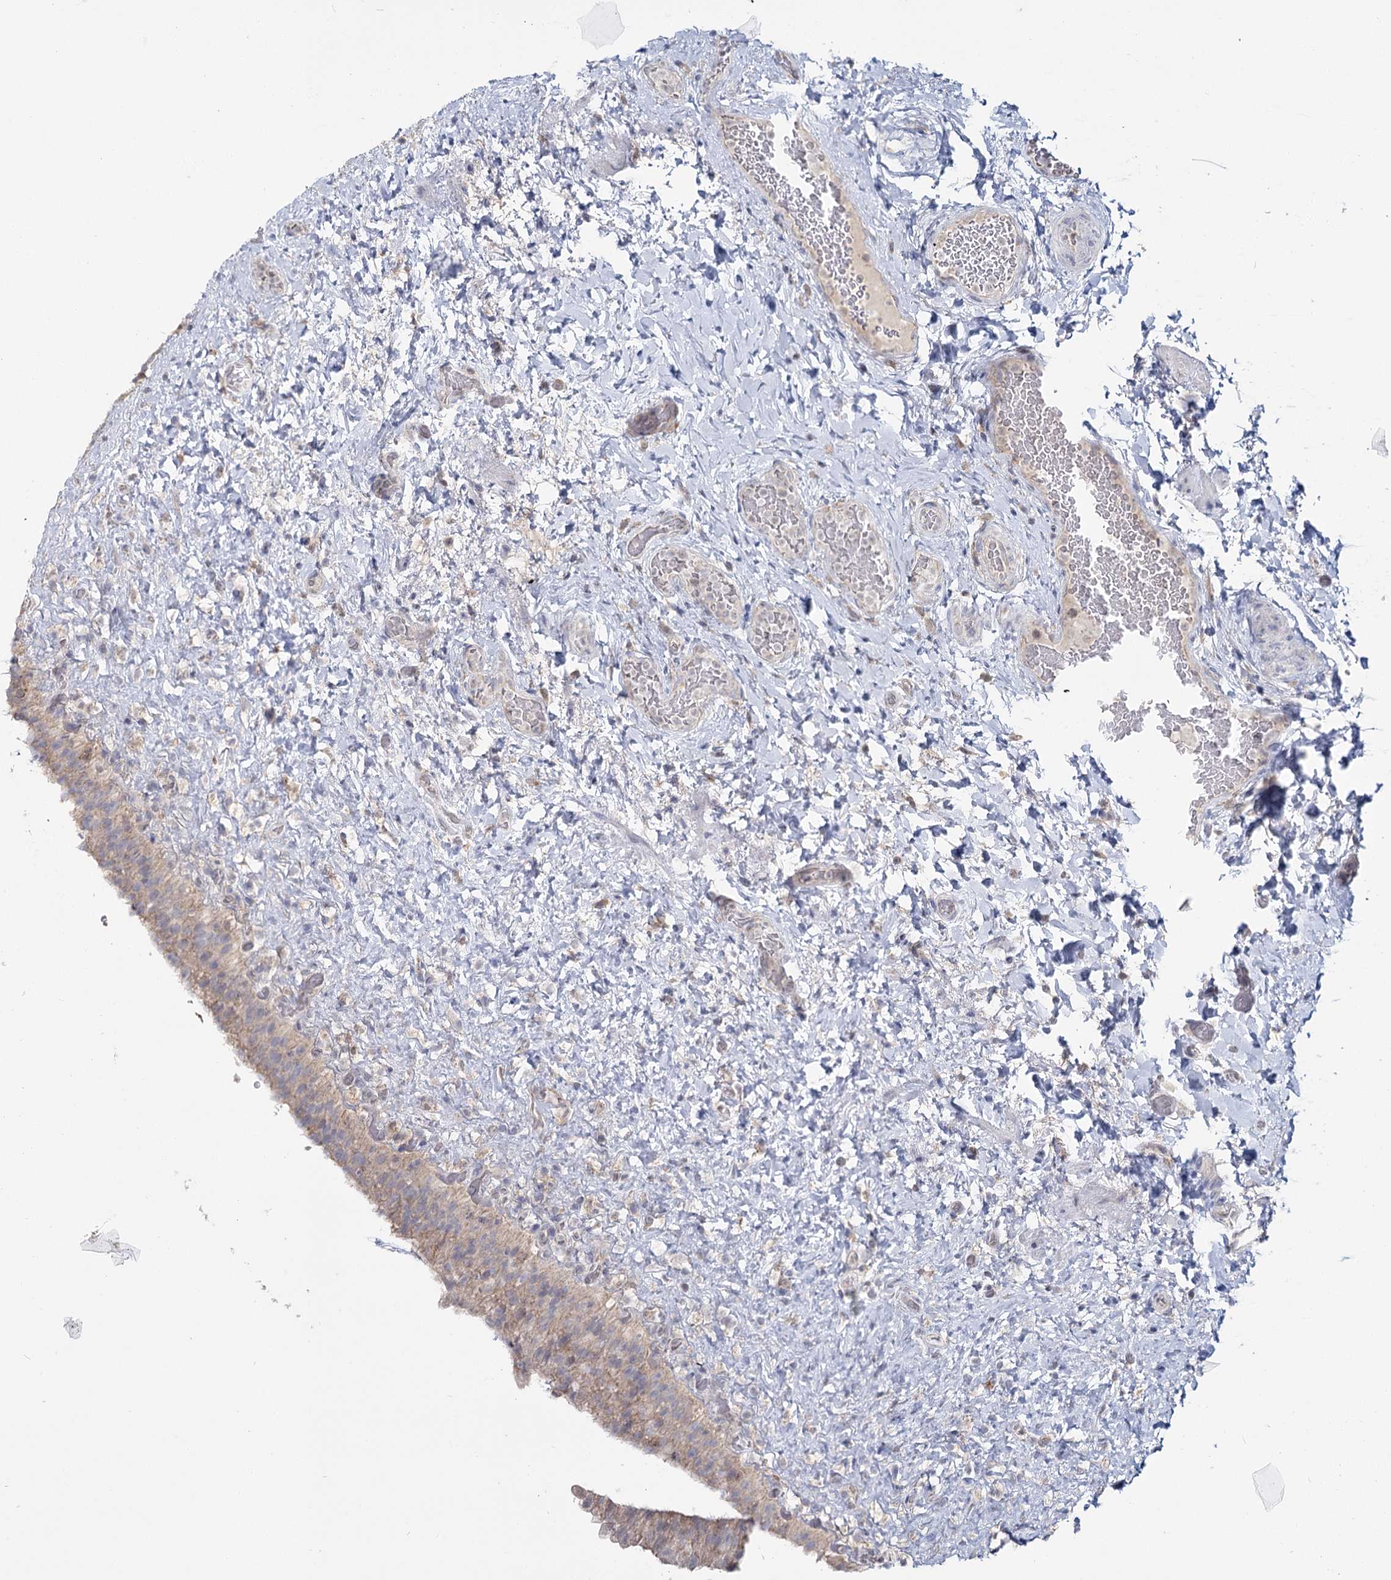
{"staining": {"intensity": "weak", "quantity": "25%-75%", "location": "cytoplasmic/membranous"}, "tissue": "urinary bladder", "cell_type": "Urothelial cells", "image_type": "normal", "snomed": [{"axis": "morphology", "description": "Normal tissue, NOS"}, {"axis": "topography", "description": "Urinary bladder"}], "caption": "Brown immunohistochemical staining in benign urinary bladder displays weak cytoplasmic/membranous staining in about 25%-75% of urothelial cells. (DAB IHC, brown staining for protein, blue staining for nuclei).", "gene": "ACOX2", "patient": {"sex": "female", "age": 27}}